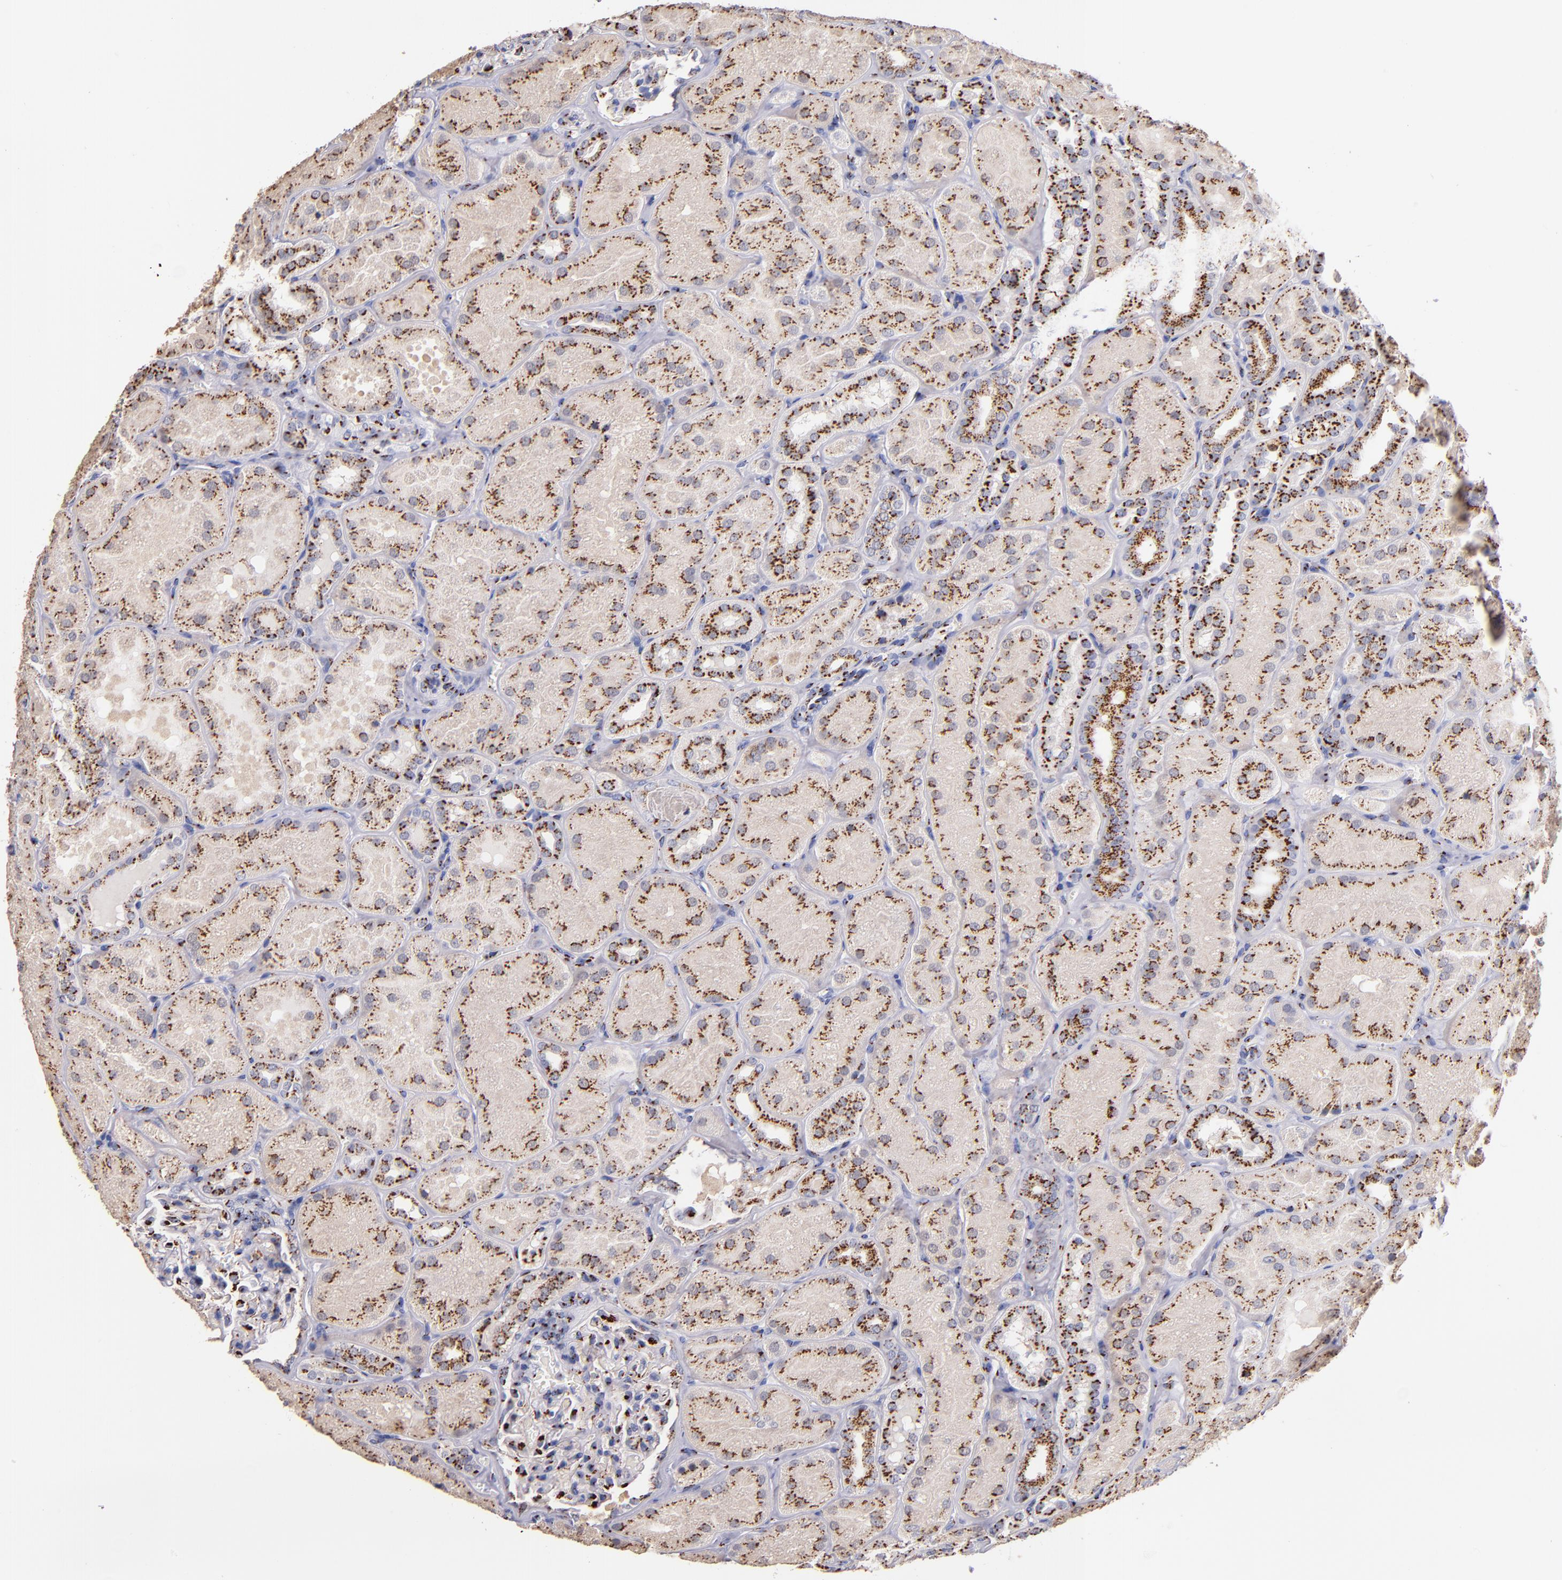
{"staining": {"intensity": "moderate", "quantity": "25%-75%", "location": "cytoplasmic/membranous"}, "tissue": "kidney", "cell_type": "Cells in glomeruli", "image_type": "normal", "snomed": [{"axis": "morphology", "description": "Normal tissue, NOS"}, {"axis": "topography", "description": "Kidney"}], "caption": "IHC (DAB) staining of normal human kidney shows moderate cytoplasmic/membranous protein positivity in about 25%-75% of cells in glomeruli.", "gene": "GOLIM4", "patient": {"sex": "male", "age": 28}}